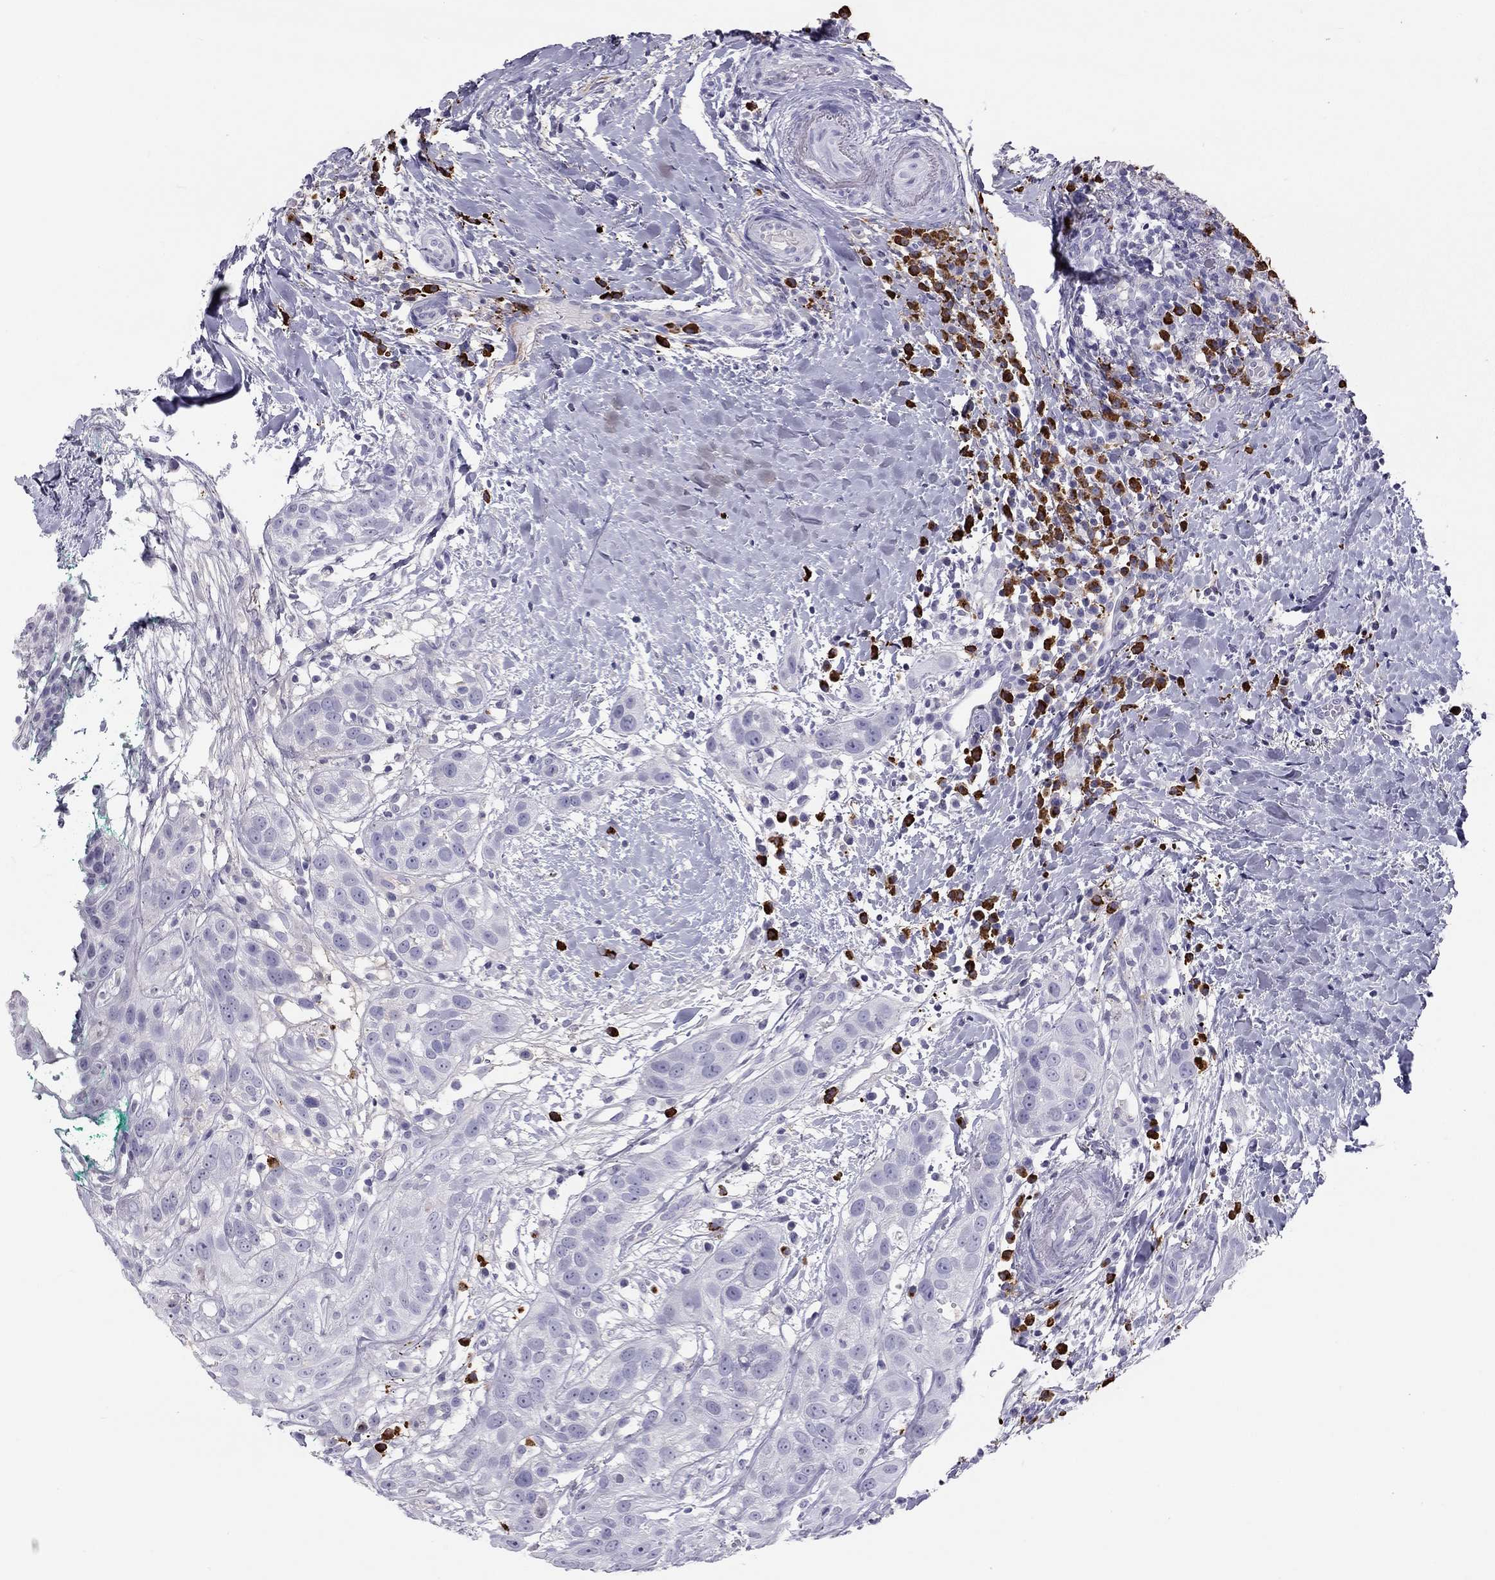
{"staining": {"intensity": "negative", "quantity": "none", "location": "none"}, "tissue": "head and neck cancer", "cell_type": "Tumor cells", "image_type": "cancer", "snomed": [{"axis": "morphology", "description": "Normal tissue, NOS"}, {"axis": "morphology", "description": "Squamous cell carcinoma, NOS"}, {"axis": "topography", "description": "Oral tissue"}, {"axis": "topography", "description": "Salivary gland"}, {"axis": "topography", "description": "Head-Neck"}], "caption": "Immunohistochemistry (IHC) of head and neck cancer shows no staining in tumor cells. The staining was performed using DAB to visualize the protein expression in brown, while the nuclei were stained in blue with hematoxylin (Magnification: 20x).", "gene": "KLRG1", "patient": {"sex": "female", "age": 62}}